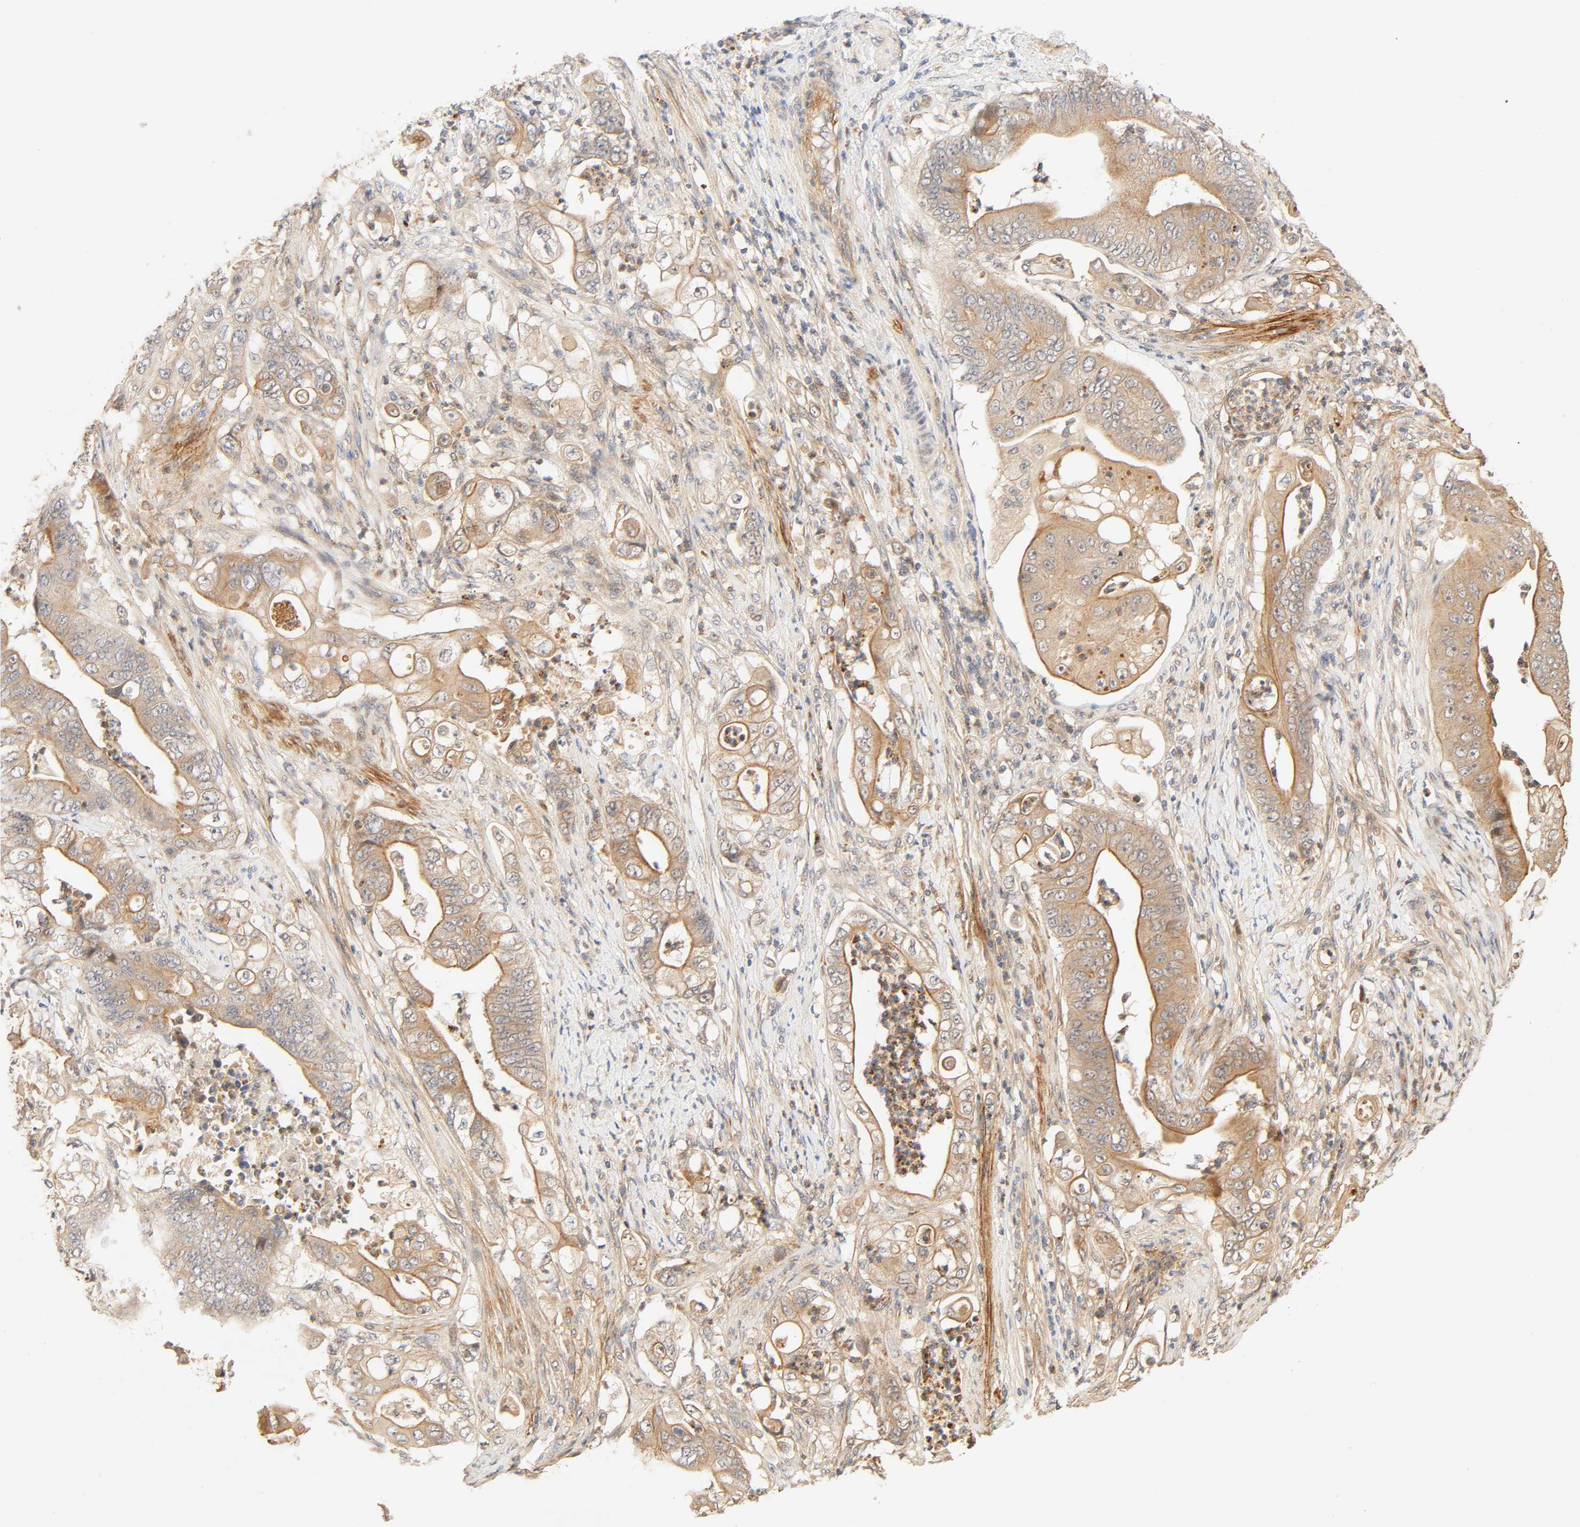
{"staining": {"intensity": "moderate", "quantity": ">75%", "location": "cytoplasmic/membranous"}, "tissue": "stomach cancer", "cell_type": "Tumor cells", "image_type": "cancer", "snomed": [{"axis": "morphology", "description": "Adenocarcinoma, NOS"}, {"axis": "topography", "description": "Stomach"}], "caption": "Tumor cells exhibit medium levels of moderate cytoplasmic/membranous positivity in about >75% of cells in stomach cancer.", "gene": "CACNA1G", "patient": {"sex": "female", "age": 73}}